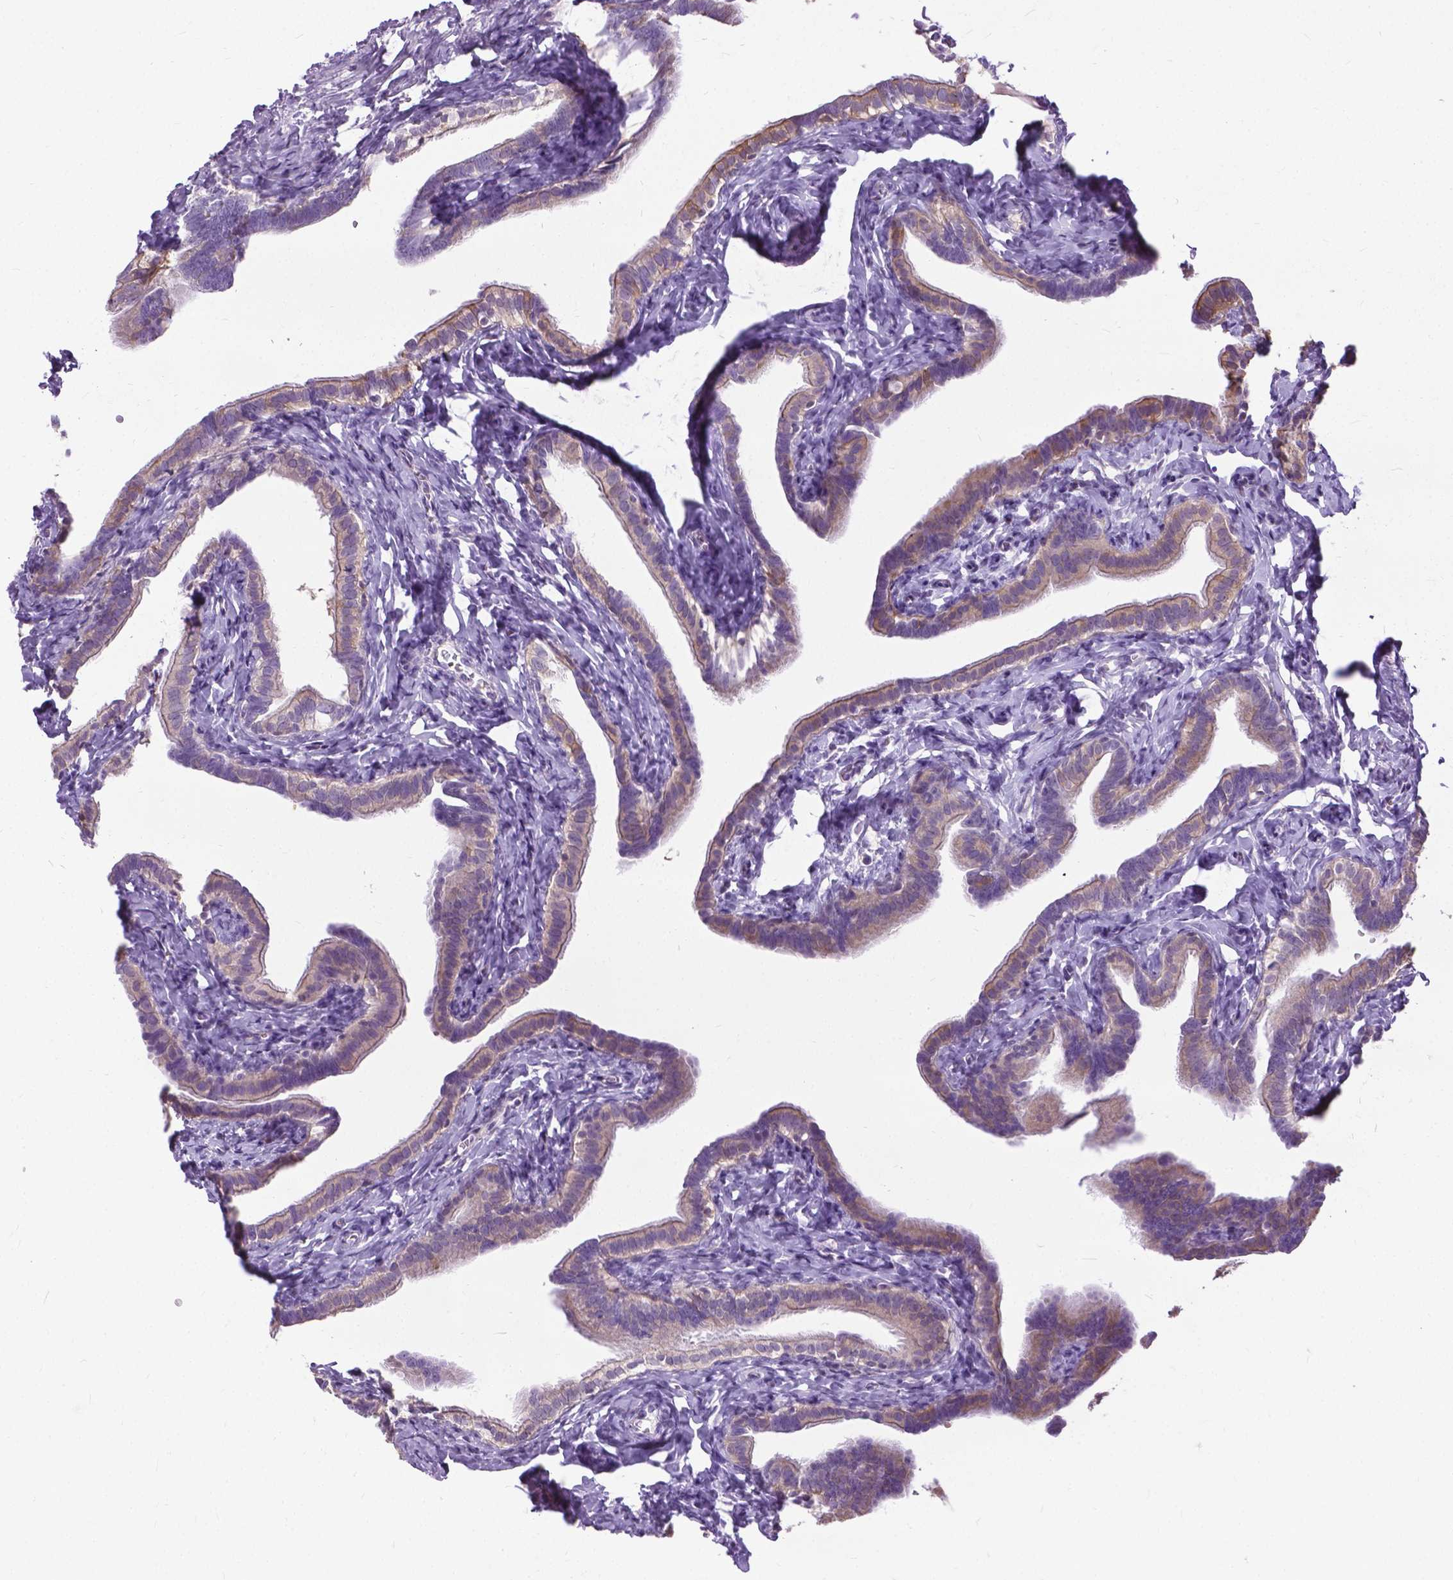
{"staining": {"intensity": "weak", "quantity": "<25%", "location": "cytoplasmic/membranous"}, "tissue": "fallopian tube", "cell_type": "Glandular cells", "image_type": "normal", "snomed": [{"axis": "morphology", "description": "Normal tissue, NOS"}, {"axis": "topography", "description": "Fallopian tube"}], "caption": "Benign fallopian tube was stained to show a protein in brown. There is no significant expression in glandular cells. The staining was performed using DAB to visualize the protein expression in brown, while the nuclei were stained in blue with hematoxylin (Magnification: 20x).", "gene": "JAK3", "patient": {"sex": "female", "age": 41}}